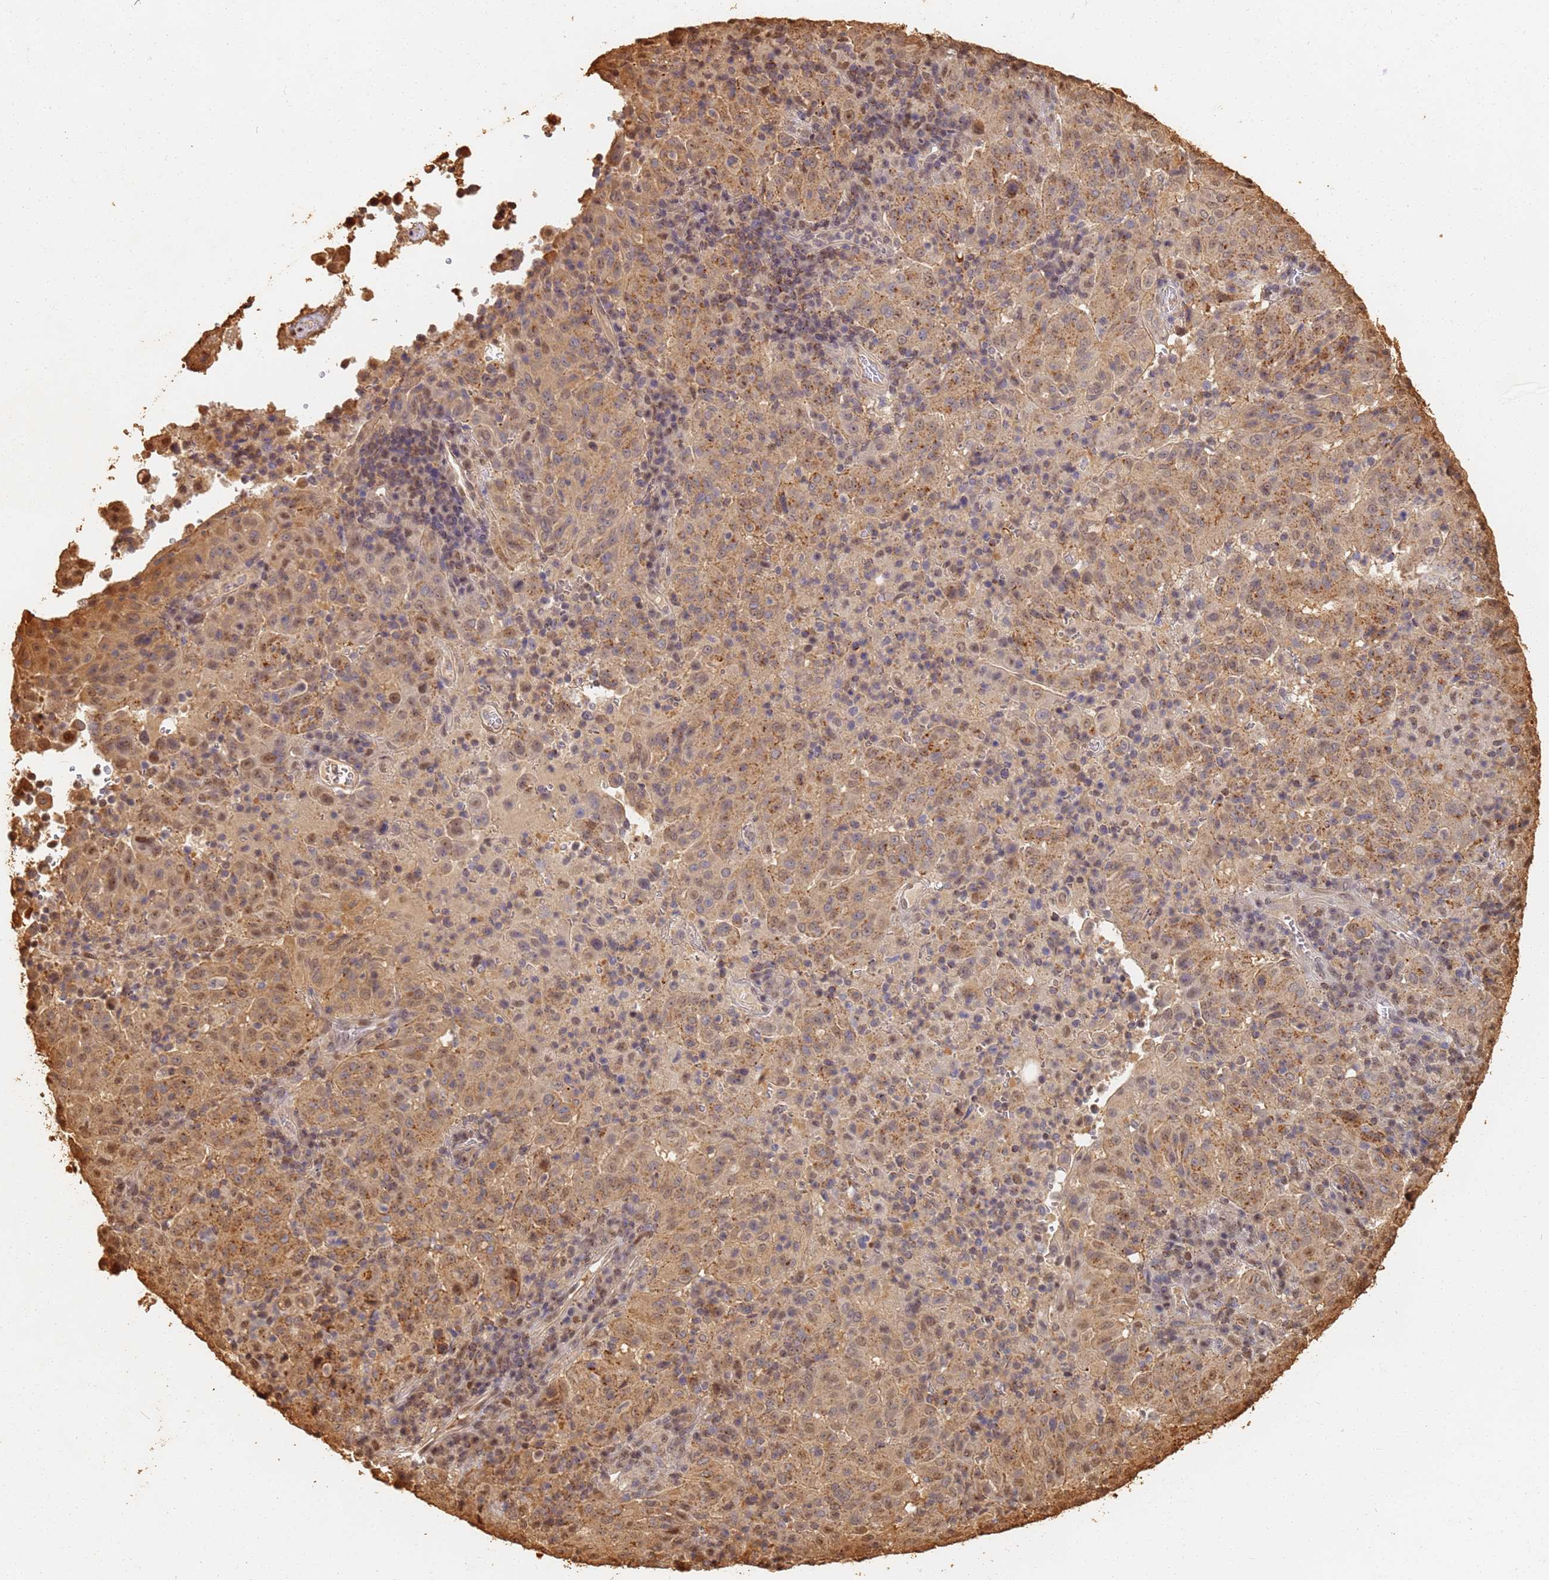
{"staining": {"intensity": "weak", "quantity": ">75%", "location": "cytoplasmic/membranous,nuclear"}, "tissue": "pancreatic cancer", "cell_type": "Tumor cells", "image_type": "cancer", "snomed": [{"axis": "morphology", "description": "Adenocarcinoma, NOS"}, {"axis": "topography", "description": "Pancreas"}], "caption": "Brown immunohistochemical staining in human pancreatic cancer (adenocarcinoma) shows weak cytoplasmic/membranous and nuclear positivity in about >75% of tumor cells. The staining was performed using DAB, with brown indicating positive protein expression. Nuclei are stained blue with hematoxylin.", "gene": "JAK2", "patient": {"sex": "male", "age": 63}}